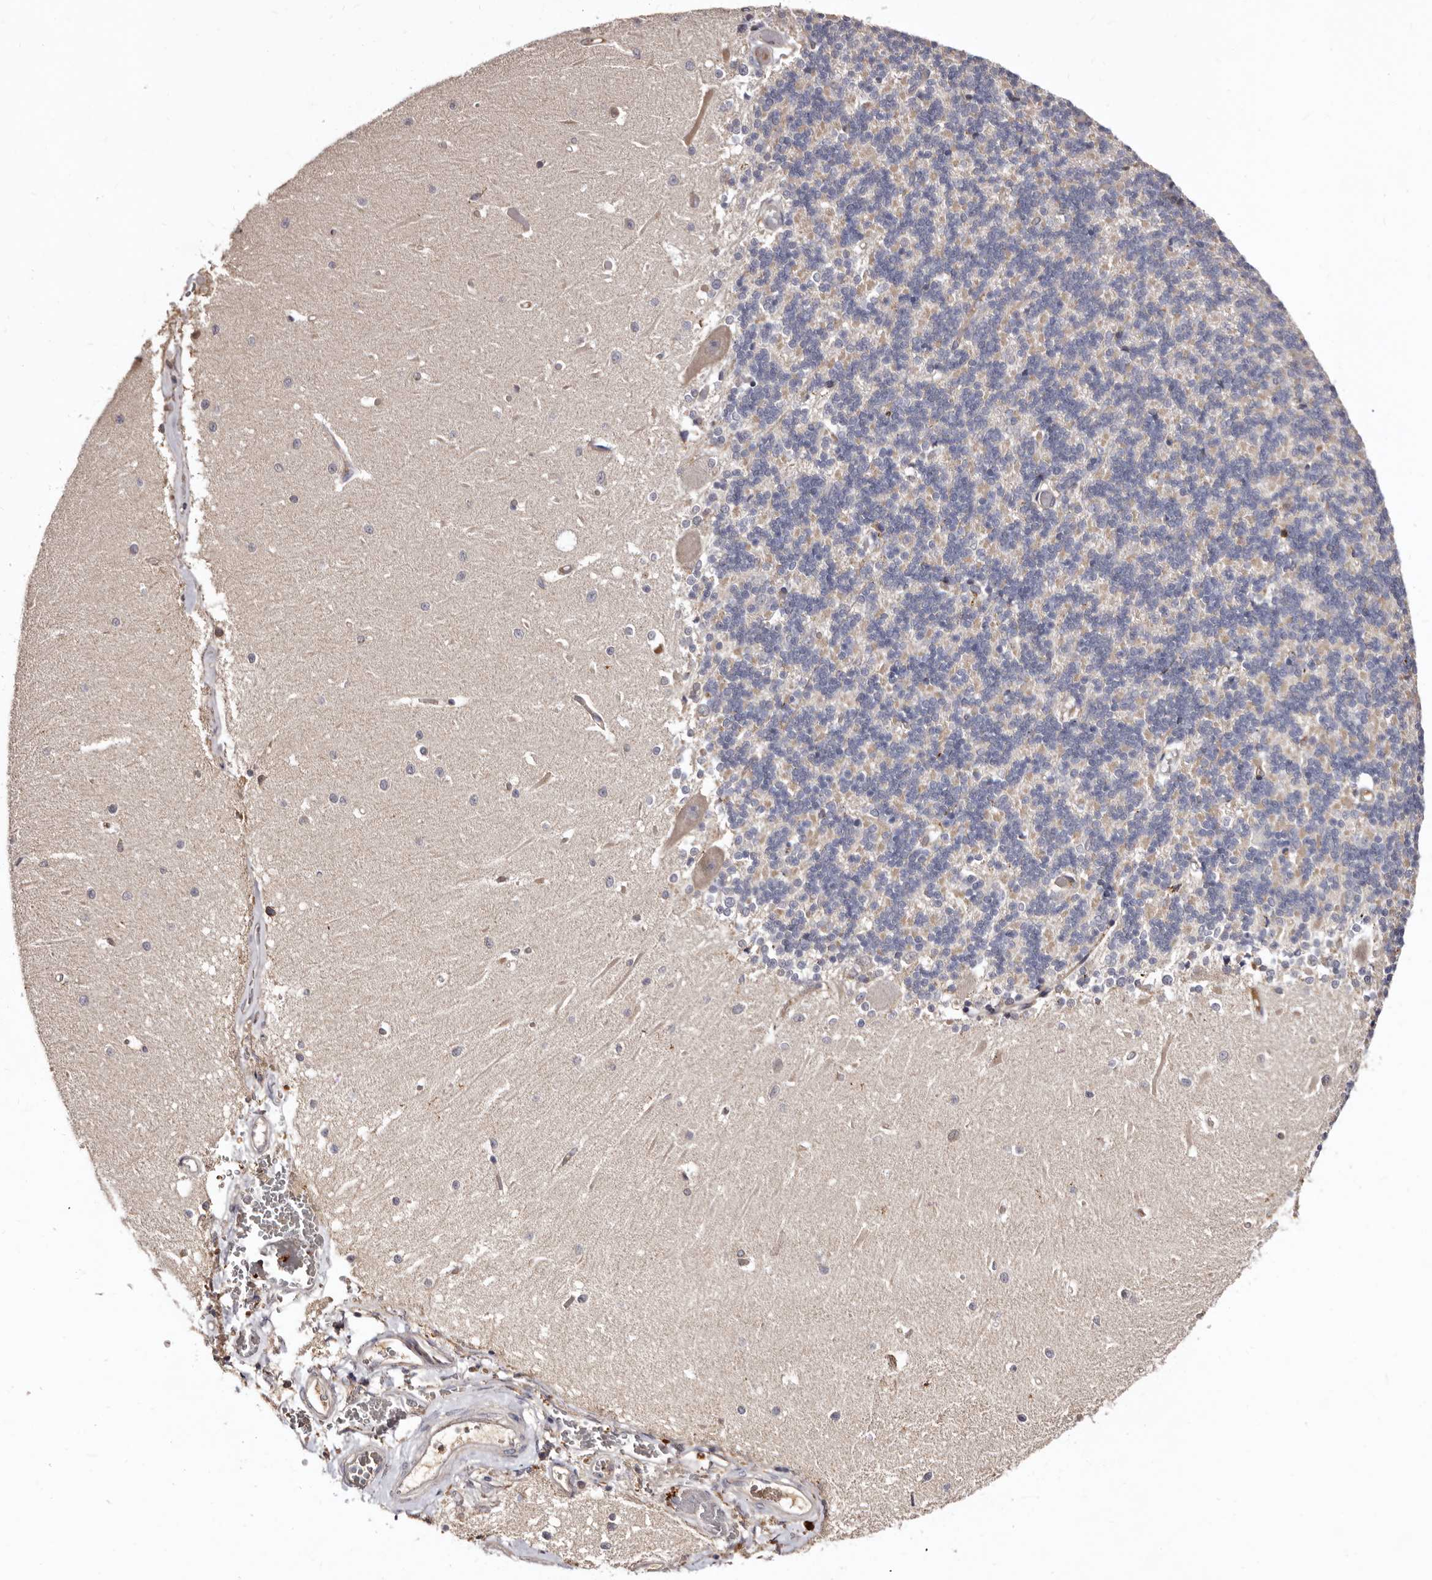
{"staining": {"intensity": "negative", "quantity": "none", "location": "none"}, "tissue": "cerebellum", "cell_type": "Cells in granular layer", "image_type": "normal", "snomed": [{"axis": "morphology", "description": "Normal tissue, NOS"}, {"axis": "topography", "description": "Cerebellum"}], "caption": "Photomicrograph shows no significant protein expression in cells in granular layer of normal cerebellum.", "gene": "BAX", "patient": {"sex": "male", "age": 37}}